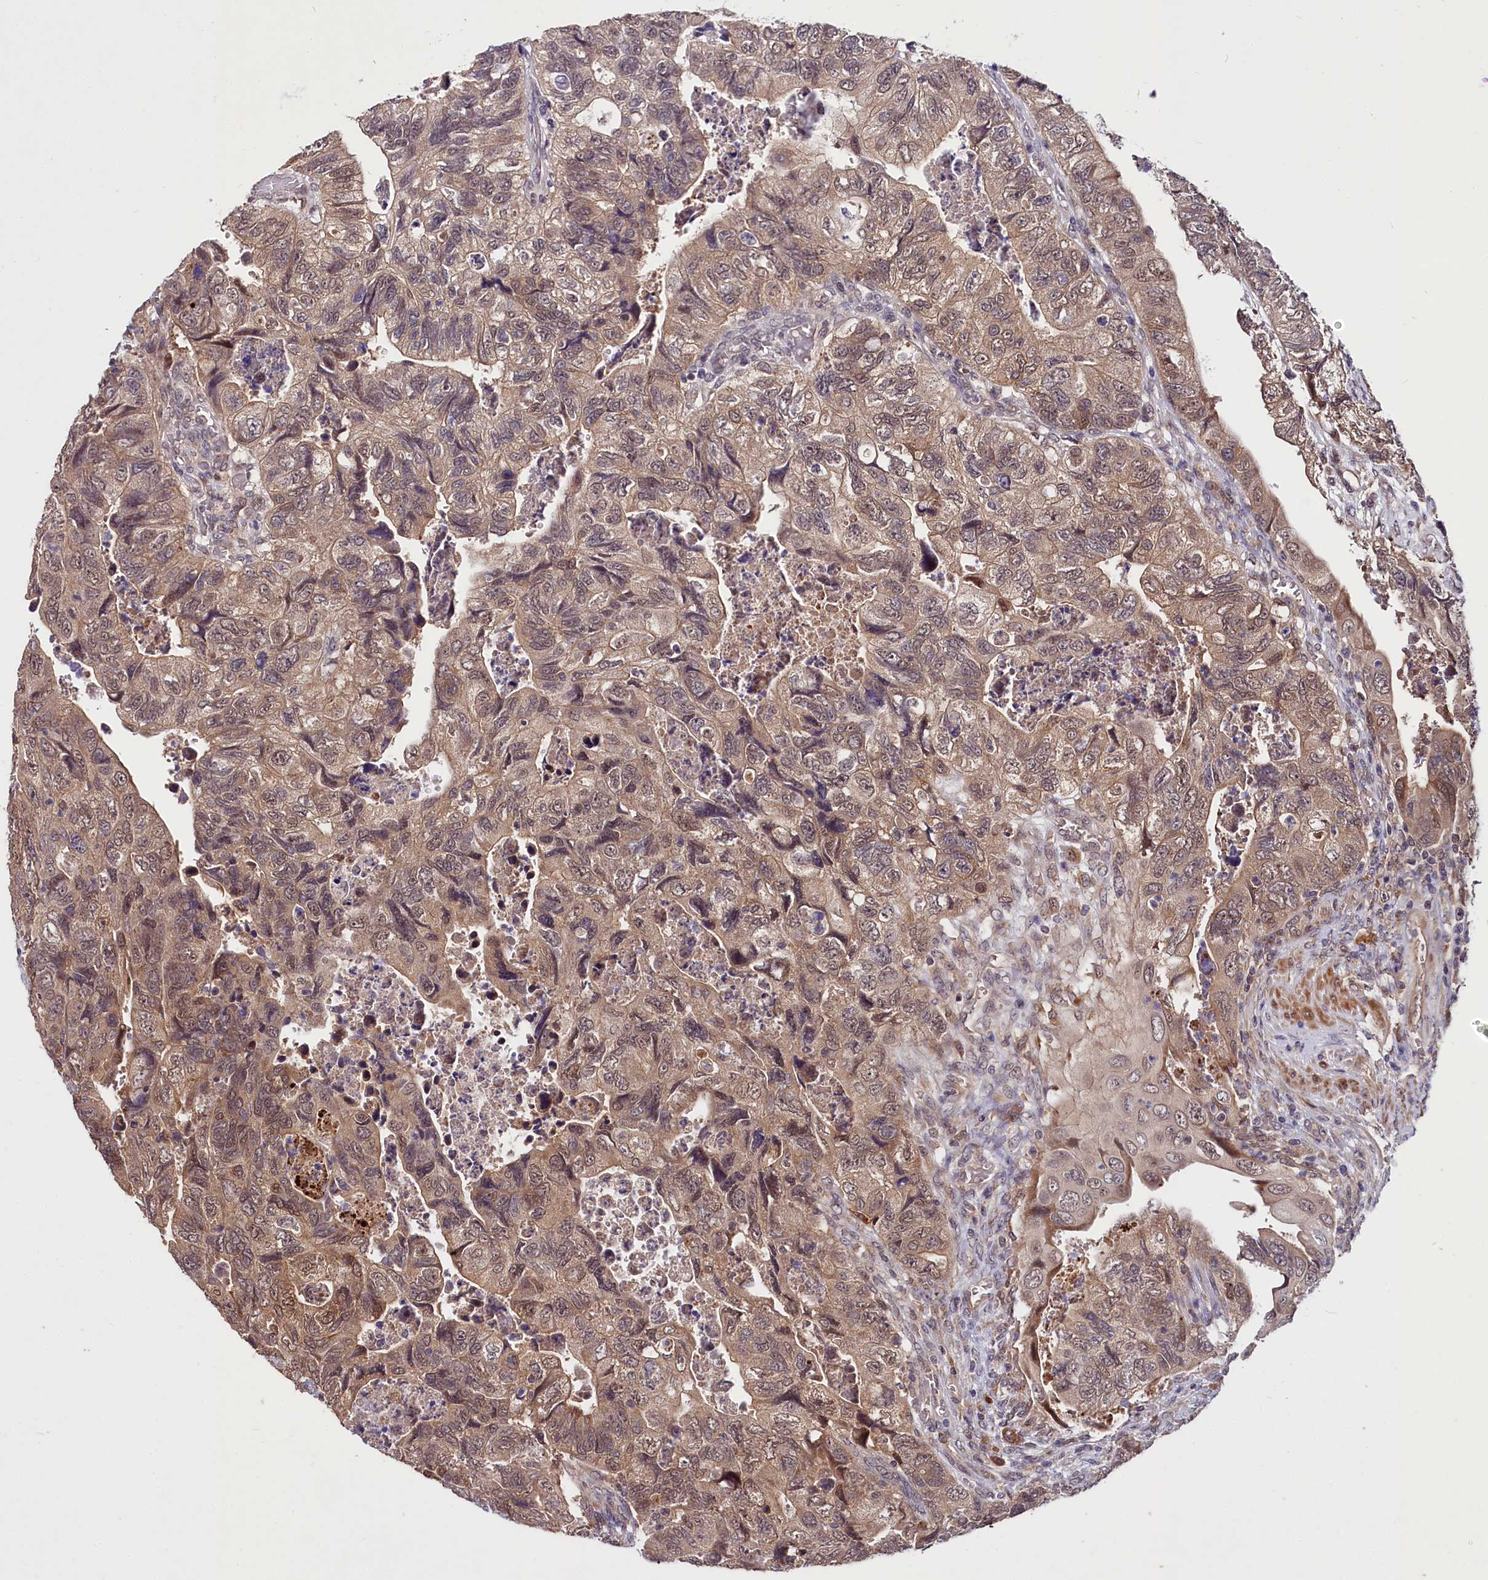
{"staining": {"intensity": "moderate", "quantity": ">75%", "location": "cytoplasmic/membranous"}, "tissue": "colorectal cancer", "cell_type": "Tumor cells", "image_type": "cancer", "snomed": [{"axis": "morphology", "description": "Adenocarcinoma, NOS"}, {"axis": "topography", "description": "Rectum"}], "caption": "Tumor cells reveal moderate cytoplasmic/membranous staining in approximately >75% of cells in colorectal cancer. (brown staining indicates protein expression, while blue staining denotes nuclei).", "gene": "UBE3A", "patient": {"sex": "male", "age": 63}}